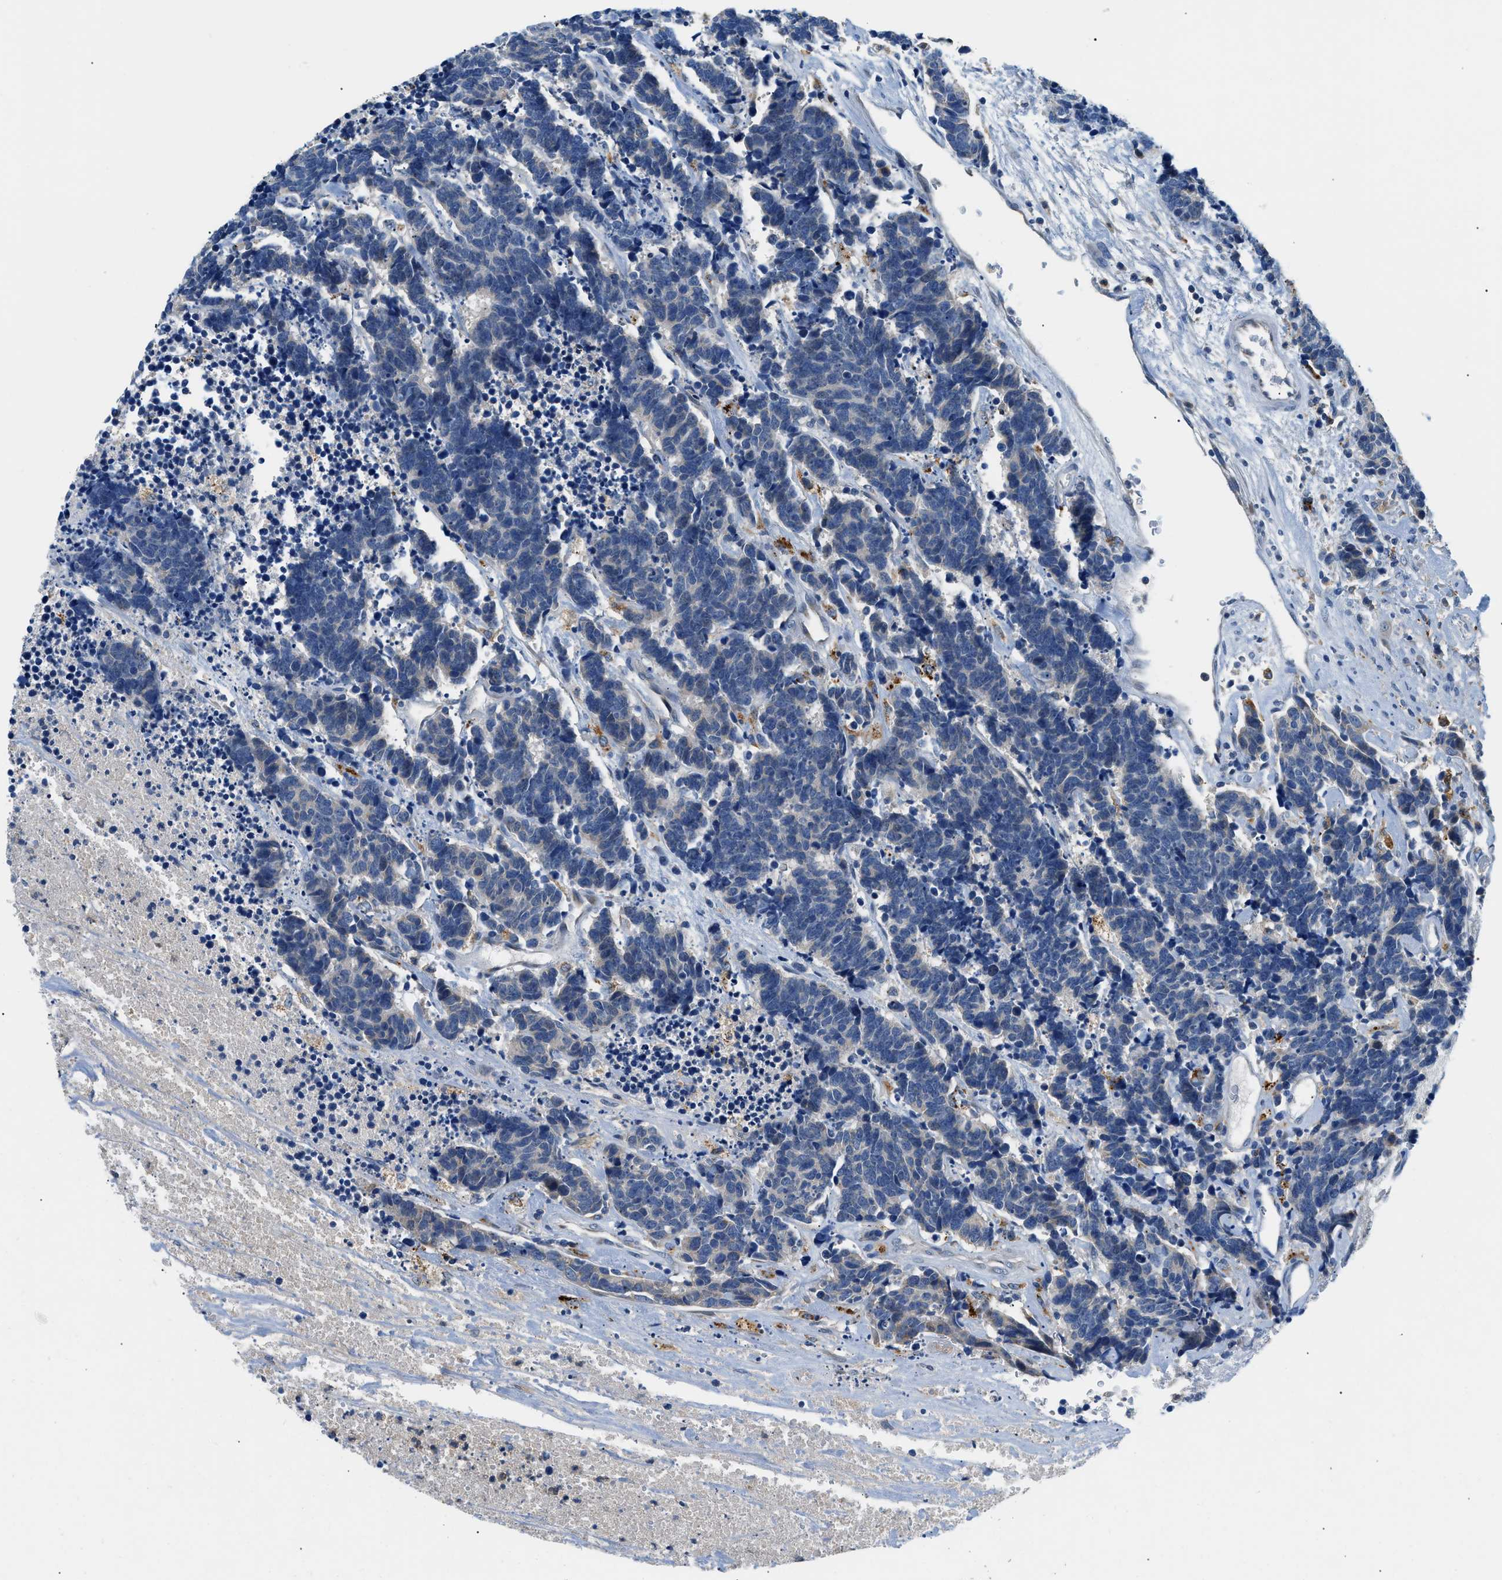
{"staining": {"intensity": "negative", "quantity": "none", "location": "none"}, "tissue": "carcinoid", "cell_type": "Tumor cells", "image_type": "cancer", "snomed": [{"axis": "morphology", "description": "Carcinoma, NOS"}, {"axis": "morphology", "description": "Carcinoid, malignant, NOS"}, {"axis": "topography", "description": "Urinary bladder"}], "caption": "The IHC histopathology image has no significant expression in tumor cells of carcinoid (malignant) tissue.", "gene": "ADGRE3", "patient": {"sex": "male", "age": 57}}